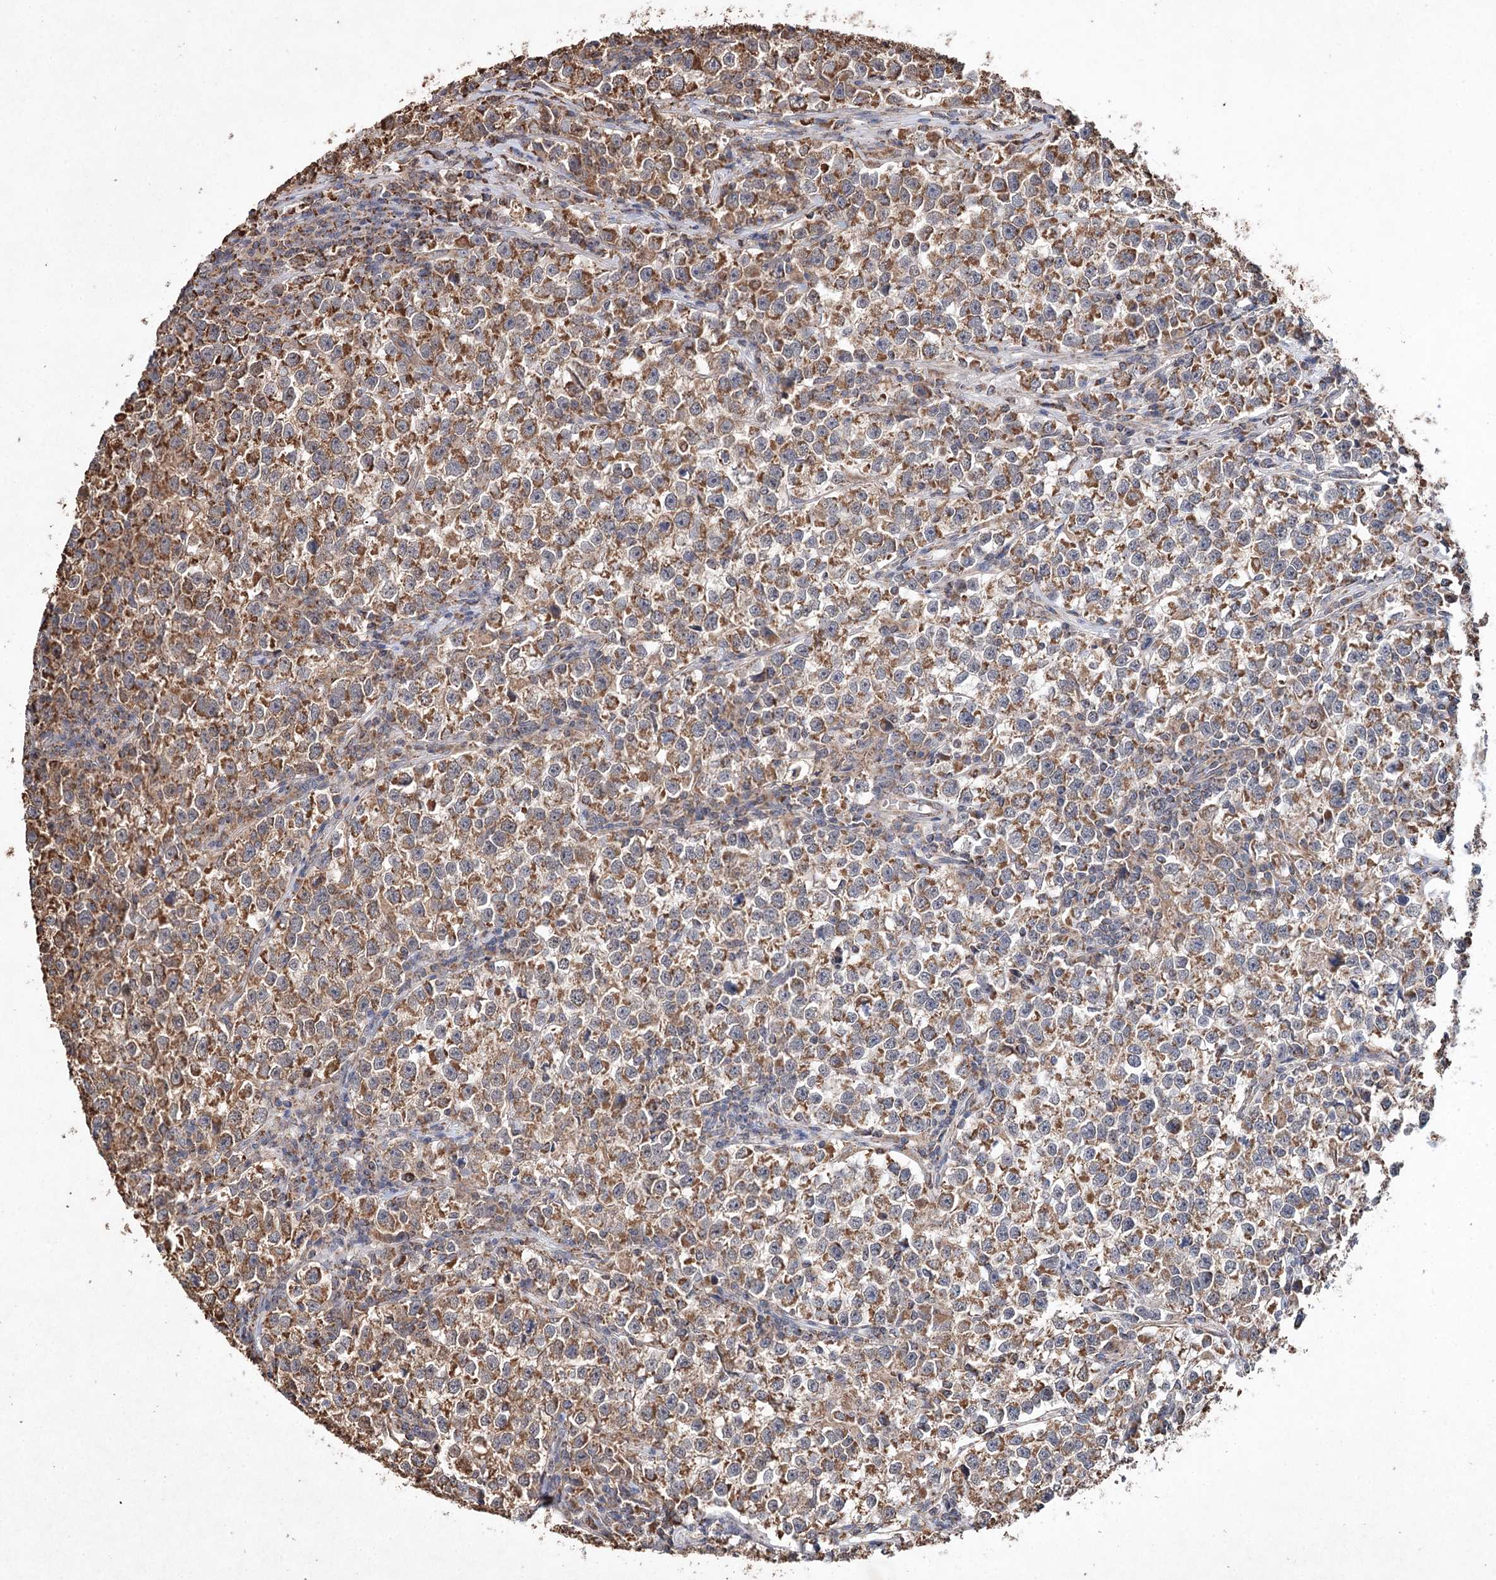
{"staining": {"intensity": "moderate", "quantity": ">75%", "location": "cytoplasmic/membranous"}, "tissue": "testis cancer", "cell_type": "Tumor cells", "image_type": "cancer", "snomed": [{"axis": "morphology", "description": "Normal tissue, NOS"}, {"axis": "morphology", "description": "Seminoma, NOS"}, {"axis": "topography", "description": "Testis"}], "caption": "DAB immunohistochemical staining of human seminoma (testis) reveals moderate cytoplasmic/membranous protein expression in about >75% of tumor cells. The staining was performed using DAB to visualize the protein expression in brown, while the nuclei were stained in blue with hematoxylin (Magnification: 20x).", "gene": "PIK3CB", "patient": {"sex": "male", "age": 43}}